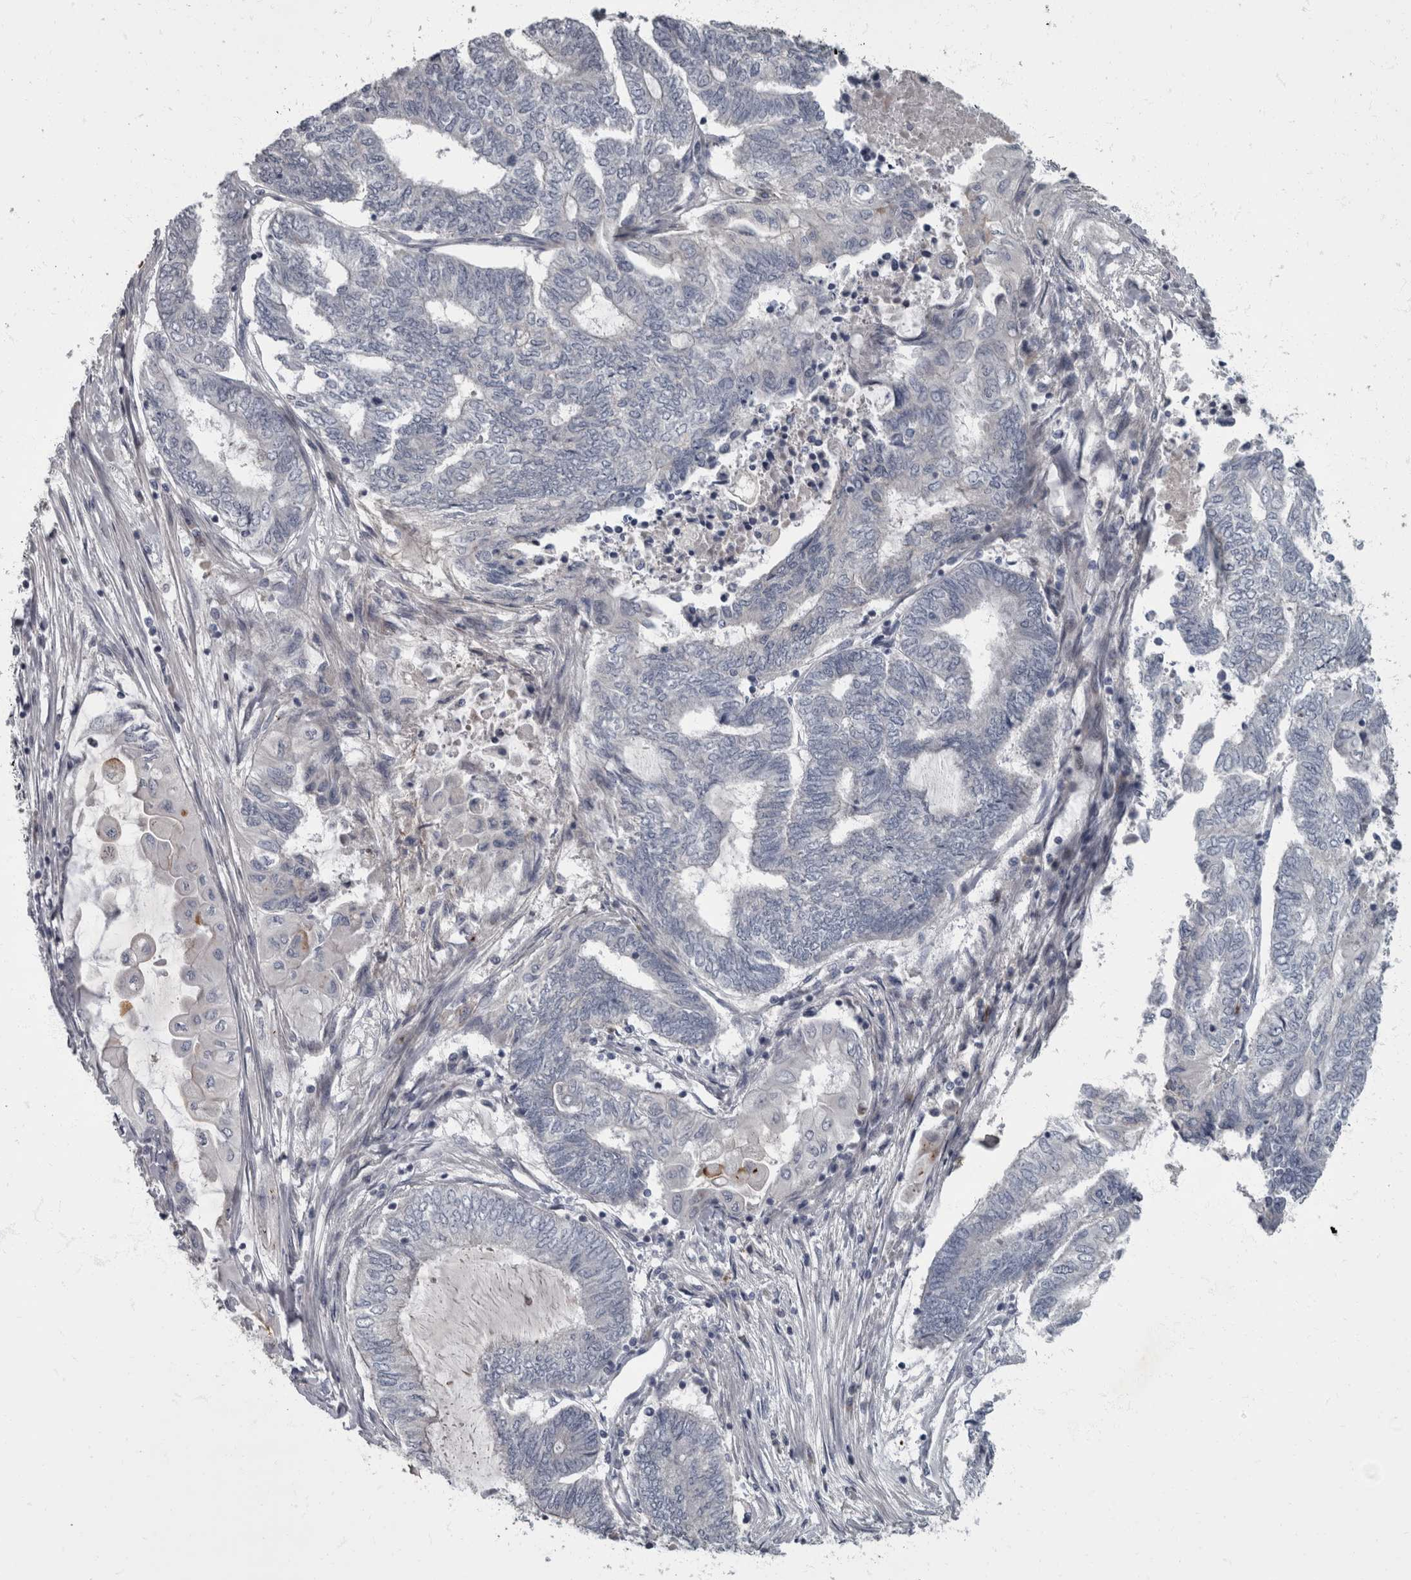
{"staining": {"intensity": "negative", "quantity": "none", "location": "none"}, "tissue": "endometrial cancer", "cell_type": "Tumor cells", "image_type": "cancer", "snomed": [{"axis": "morphology", "description": "Adenocarcinoma, NOS"}, {"axis": "topography", "description": "Uterus"}, {"axis": "topography", "description": "Endometrium"}], "caption": "A micrograph of human endometrial cancer is negative for staining in tumor cells.", "gene": "CDC42BPG", "patient": {"sex": "female", "age": 70}}